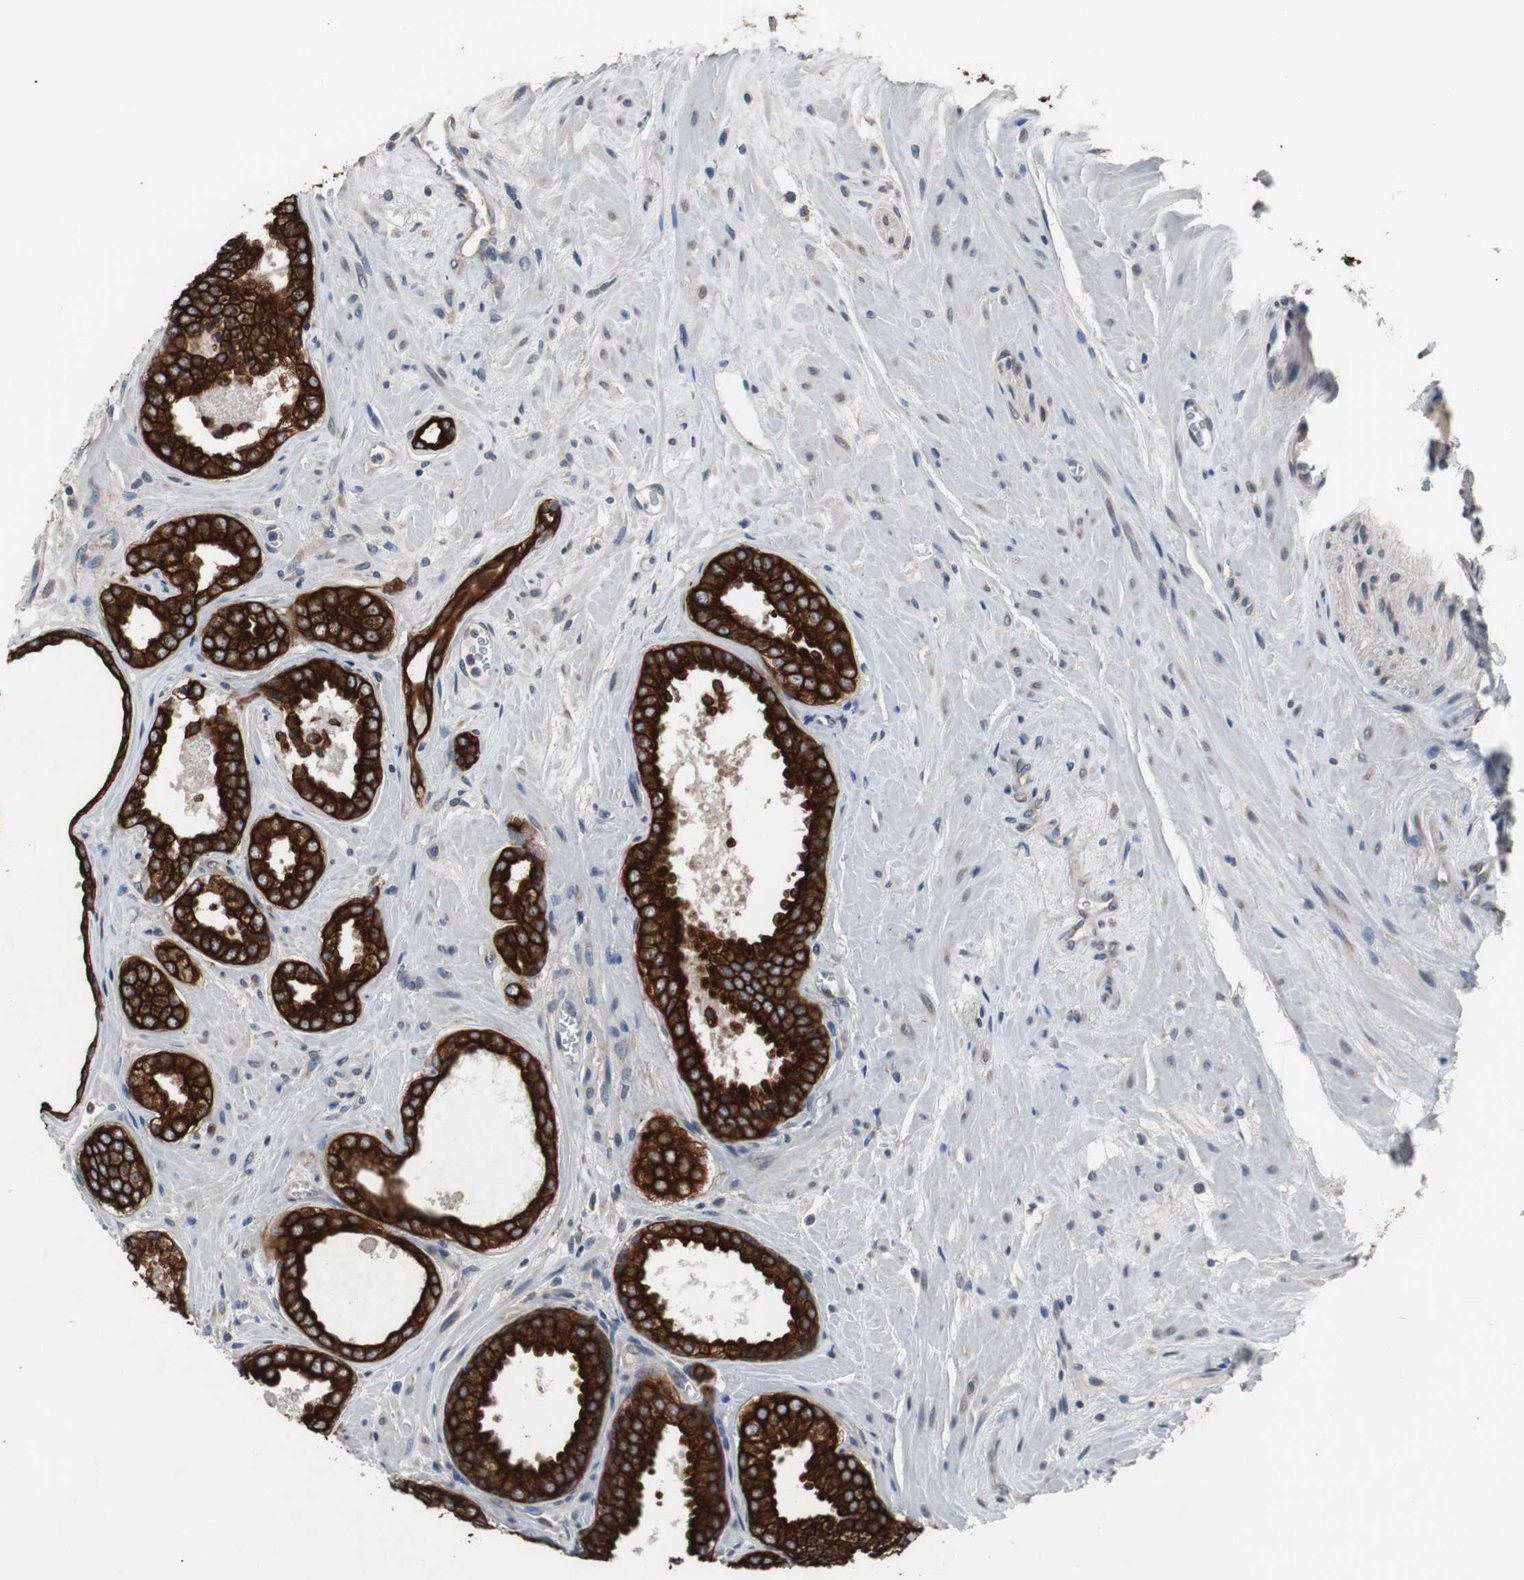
{"staining": {"intensity": "strong", "quantity": ">75%", "location": "cytoplasmic/membranous"}, "tissue": "prostate cancer", "cell_type": "Tumor cells", "image_type": "cancer", "snomed": [{"axis": "morphology", "description": "Adenocarcinoma, Low grade"}, {"axis": "topography", "description": "Prostate"}], "caption": "Tumor cells show strong cytoplasmic/membranous positivity in approximately >75% of cells in prostate cancer (adenocarcinoma (low-grade)). (IHC, brightfield microscopy, high magnification).", "gene": "USP10", "patient": {"sex": "male", "age": 60}}